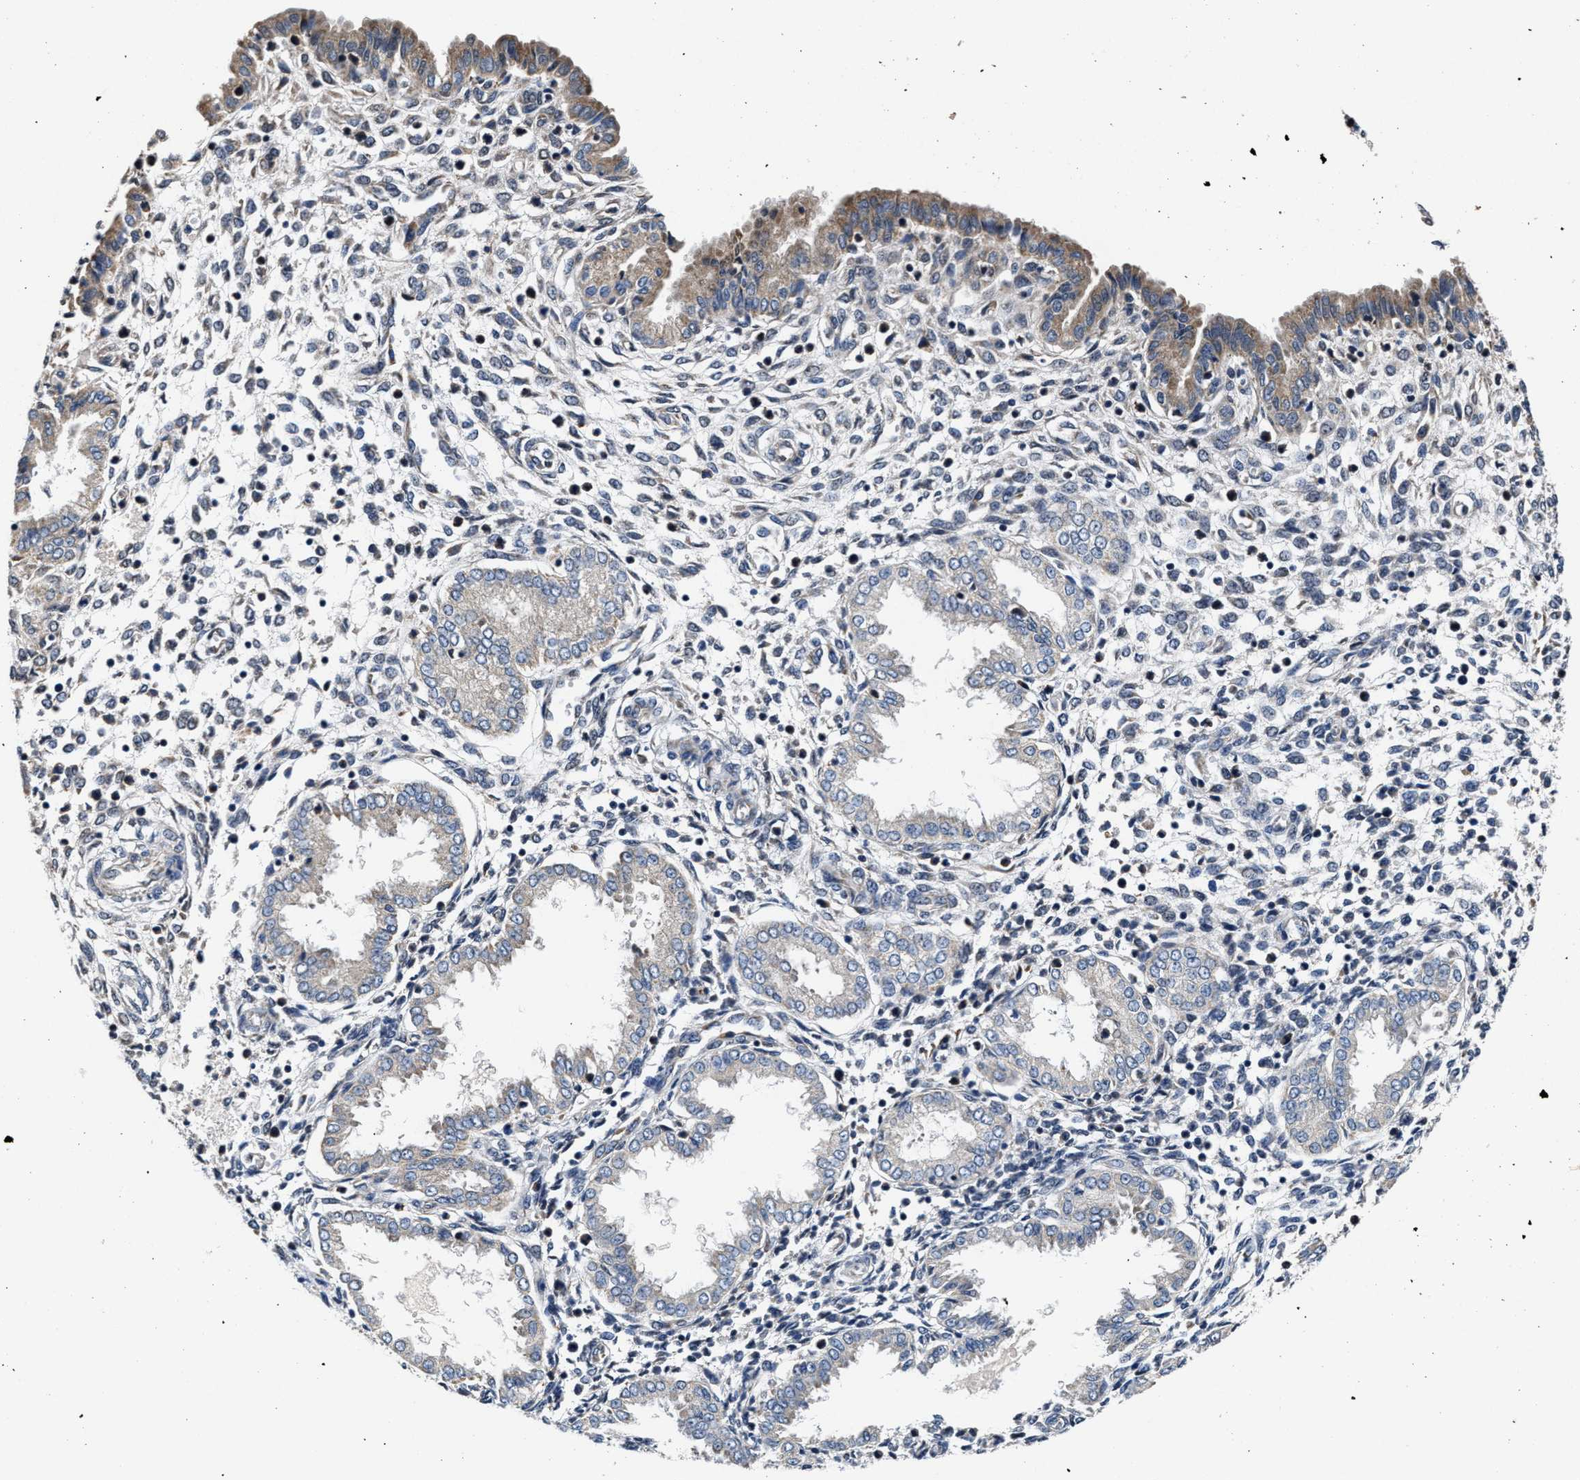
{"staining": {"intensity": "negative", "quantity": "none", "location": "none"}, "tissue": "endometrium", "cell_type": "Cells in endometrial stroma", "image_type": "normal", "snomed": [{"axis": "morphology", "description": "Normal tissue, NOS"}, {"axis": "topography", "description": "Endometrium"}], "caption": "Cells in endometrial stroma show no significant protein positivity in benign endometrium. The staining is performed using DAB (3,3'-diaminobenzidine) brown chromogen with nuclei counter-stained in using hematoxylin.", "gene": "TMEM53", "patient": {"sex": "female", "age": 33}}